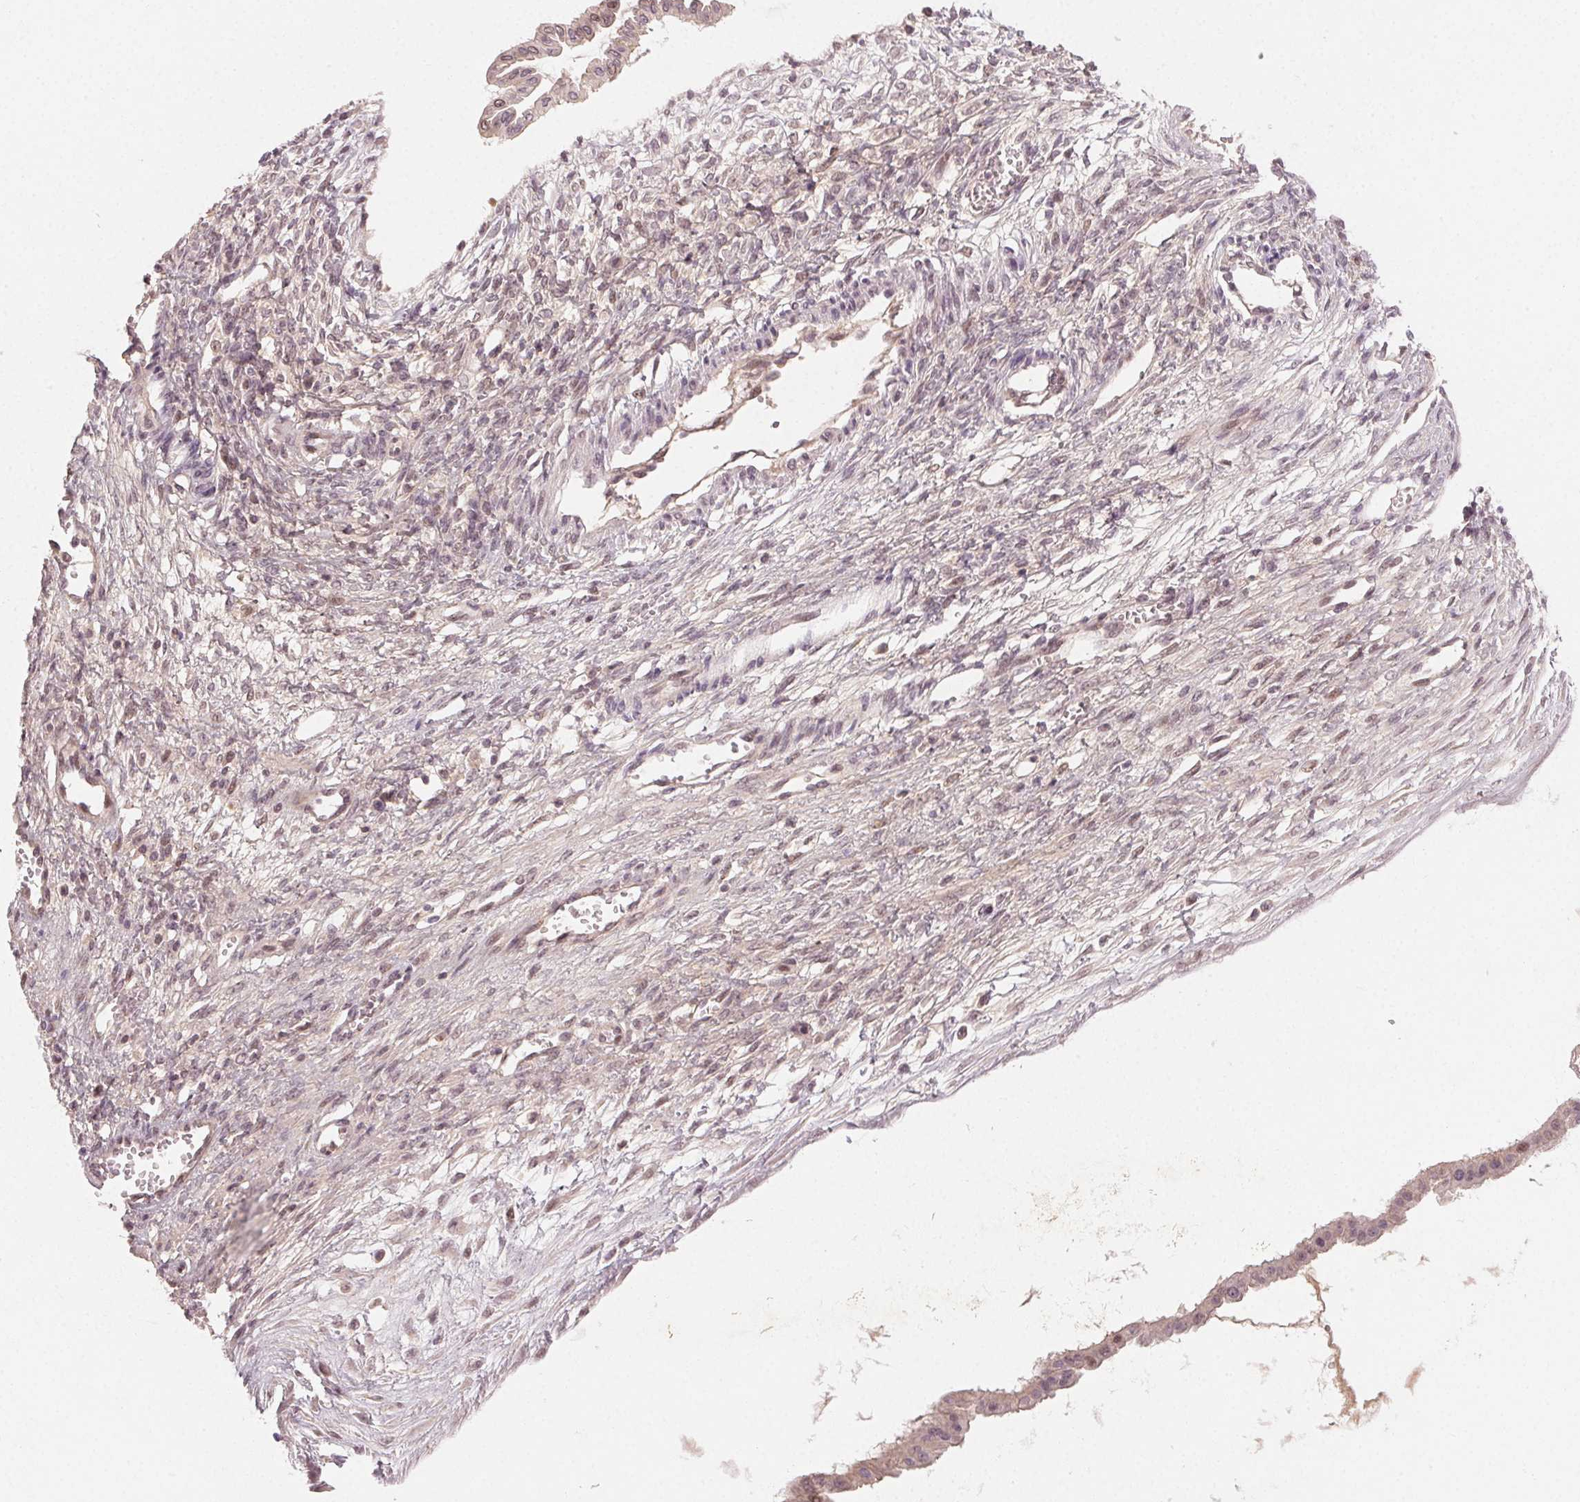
{"staining": {"intensity": "weak", "quantity": "<25%", "location": "cytoplasmic/membranous,nuclear"}, "tissue": "ovarian cancer", "cell_type": "Tumor cells", "image_type": "cancer", "snomed": [{"axis": "morphology", "description": "Cystadenocarcinoma, mucinous, NOS"}, {"axis": "topography", "description": "Ovary"}], "caption": "The micrograph shows no significant expression in tumor cells of ovarian cancer (mucinous cystadenocarcinoma).", "gene": "TUB", "patient": {"sex": "female", "age": 73}}